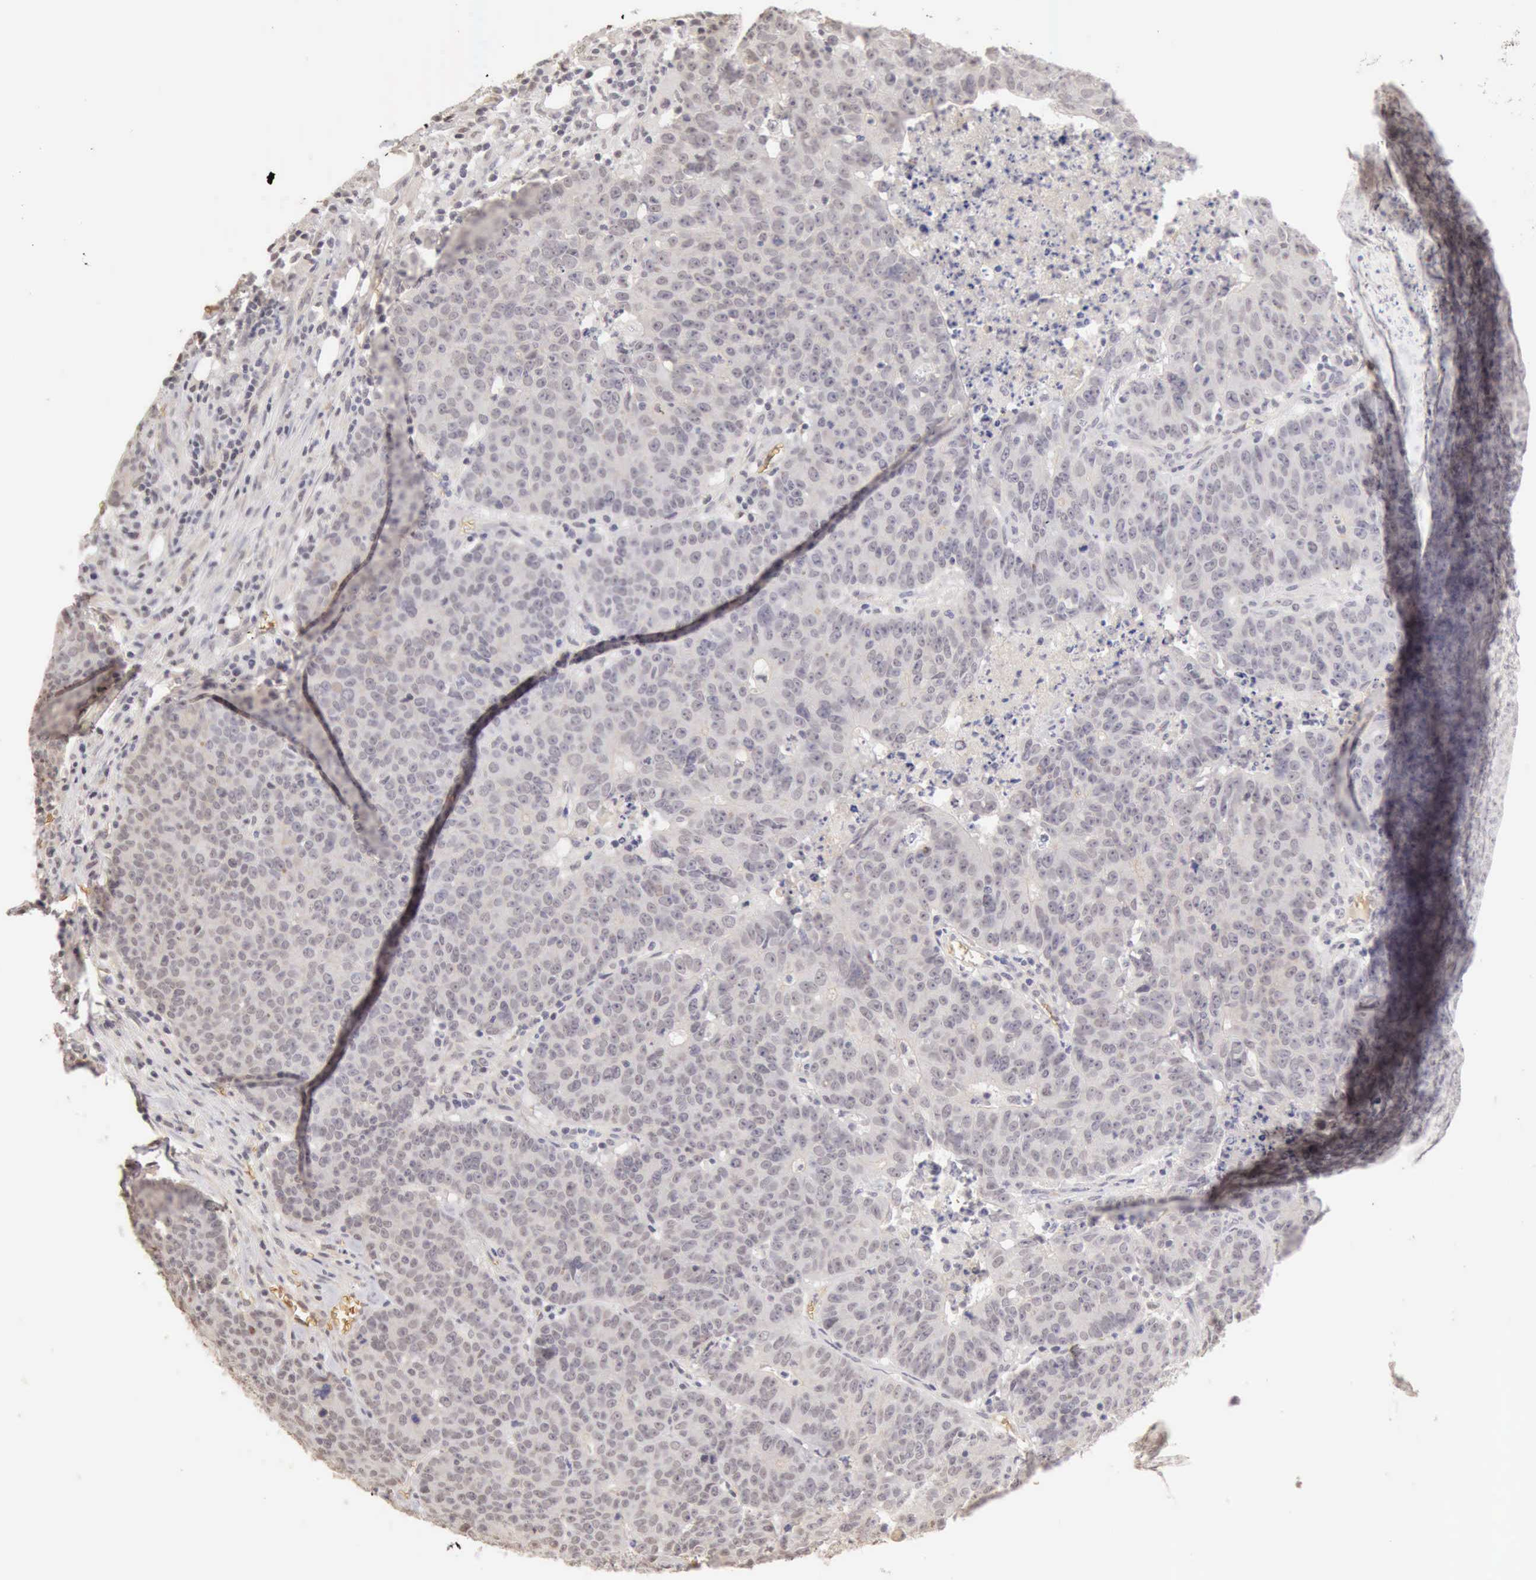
{"staining": {"intensity": "negative", "quantity": "none", "location": "none"}, "tissue": "colorectal cancer", "cell_type": "Tumor cells", "image_type": "cancer", "snomed": [{"axis": "morphology", "description": "Adenocarcinoma, NOS"}, {"axis": "topography", "description": "Colon"}], "caption": "The histopathology image shows no significant staining in tumor cells of adenocarcinoma (colorectal). The staining was performed using DAB (3,3'-diaminobenzidine) to visualize the protein expression in brown, while the nuclei were stained in blue with hematoxylin (Magnification: 20x).", "gene": "CFI", "patient": {"sex": "female", "age": 53}}